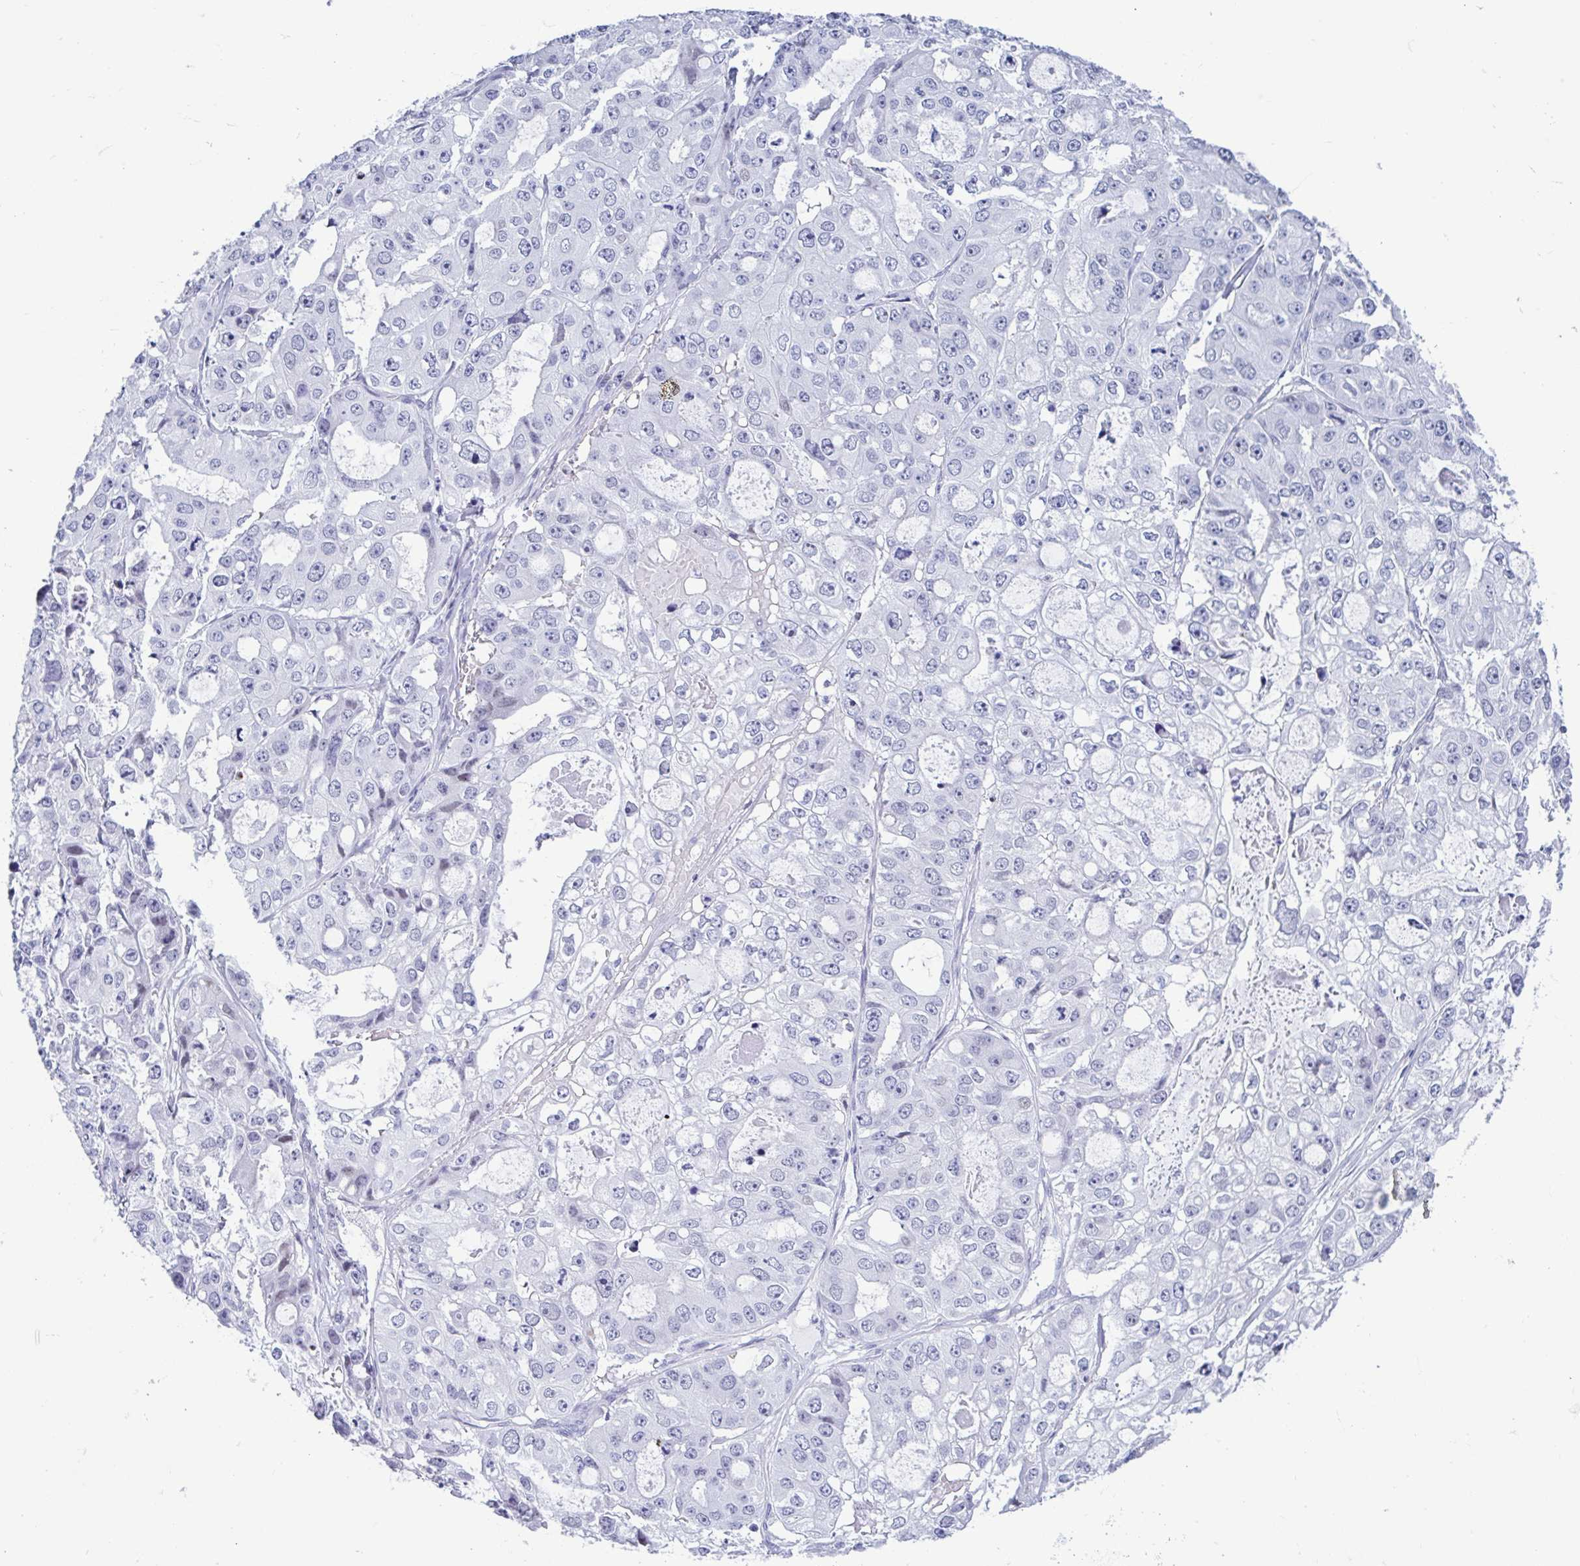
{"staining": {"intensity": "negative", "quantity": "none", "location": "none"}, "tissue": "ovarian cancer", "cell_type": "Tumor cells", "image_type": "cancer", "snomed": [{"axis": "morphology", "description": "Cystadenocarcinoma, serous, NOS"}, {"axis": "topography", "description": "Ovary"}], "caption": "This is an IHC photomicrograph of human ovarian serous cystadenocarcinoma. There is no expression in tumor cells.", "gene": "PERM1", "patient": {"sex": "female", "age": 56}}